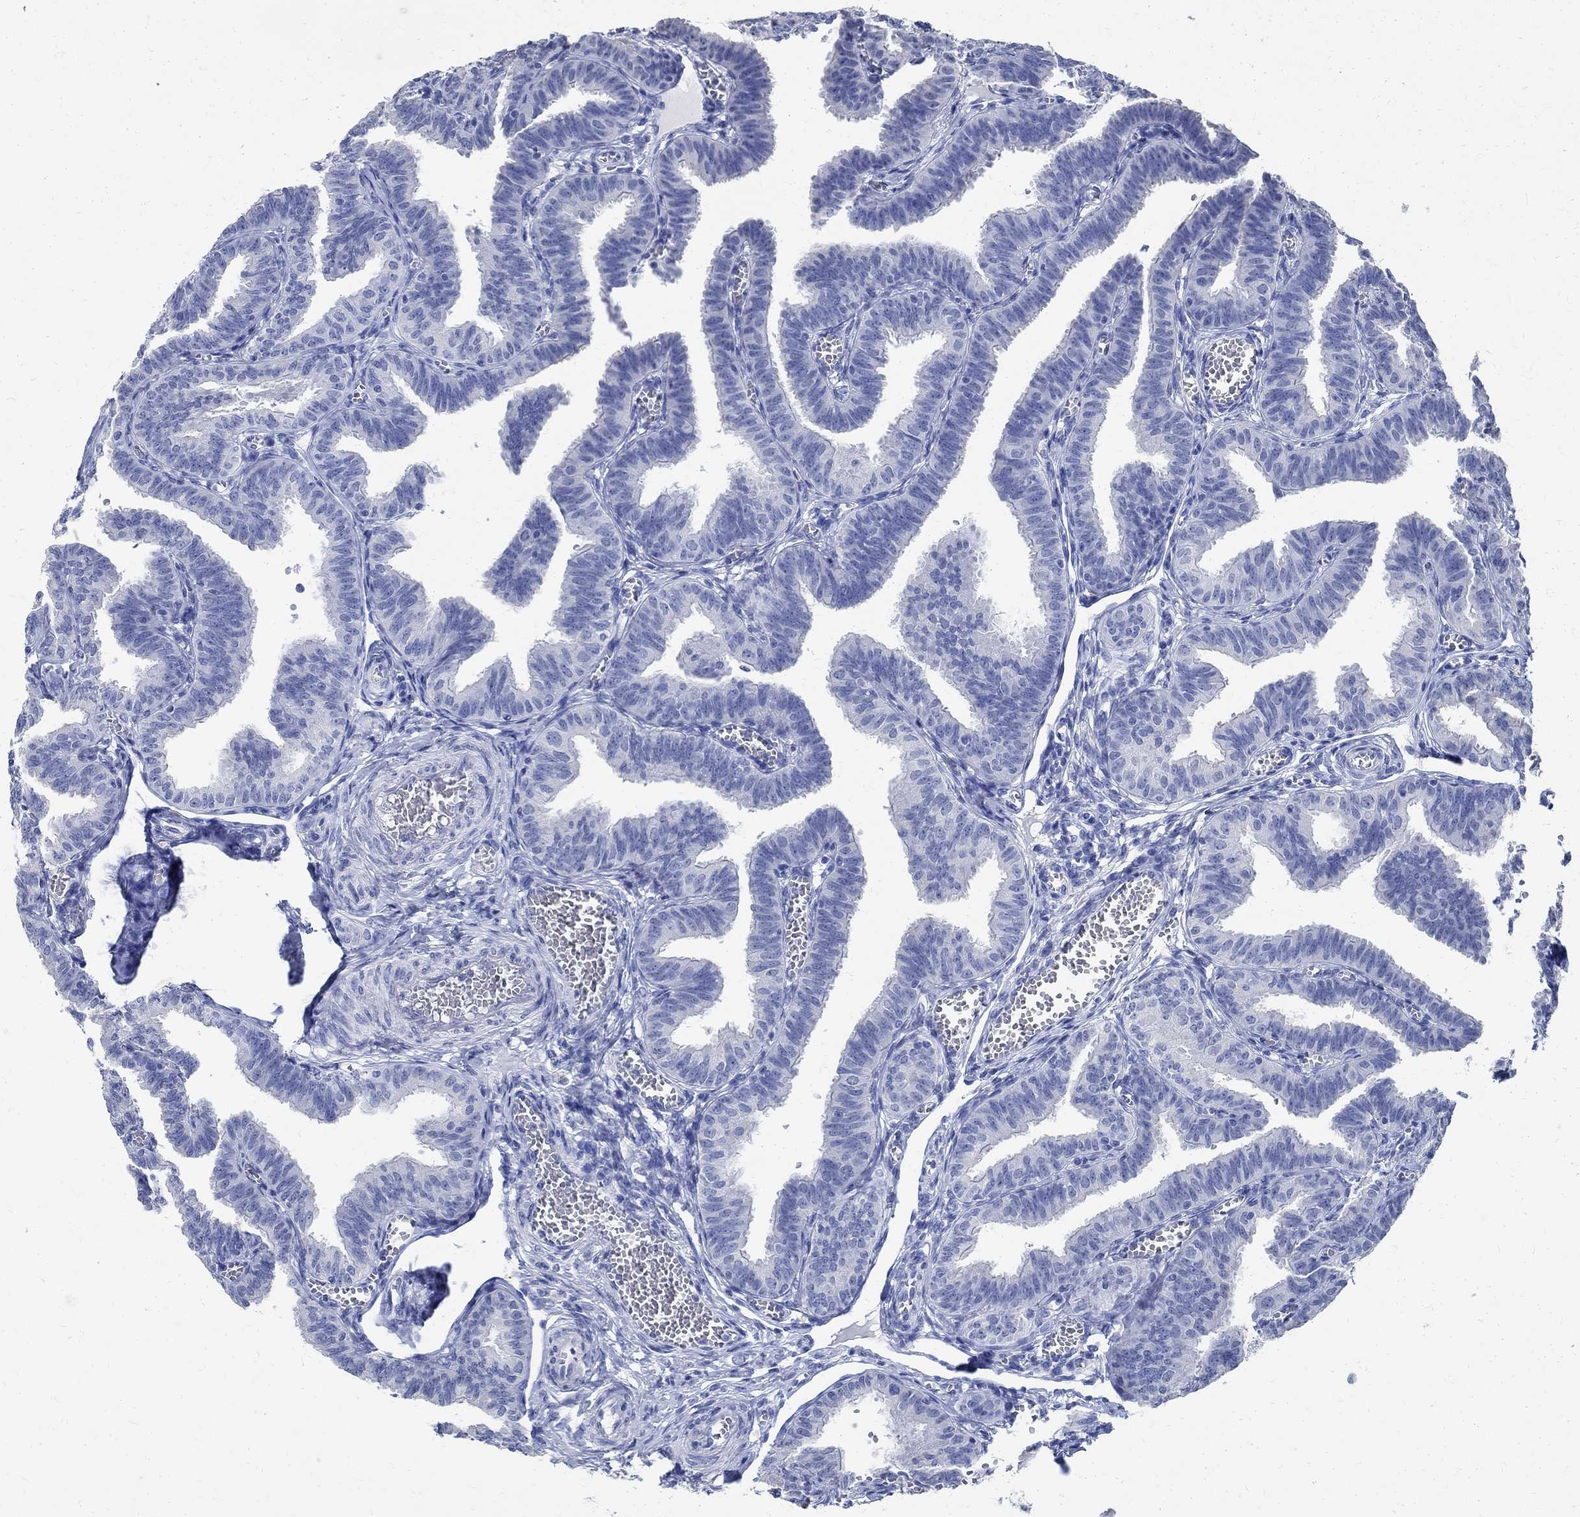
{"staining": {"intensity": "negative", "quantity": "none", "location": "none"}, "tissue": "fallopian tube", "cell_type": "Glandular cells", "image_type": "normal", "snomed": [{"axis": "morphology", "description": "Normal tissue, NOS"}, {"axis": "topography", "description": "Fallopian tube"}], "caption": "Glandular cells show no significant protein positivity in unremarkable fallopian tube. (DAB (3,3'-diaminobenzidine) immunohistochemistry (IHC) visualized using brightfield microscopy, high magnification).", "gene": "TMEM221", "patient": {"sex": "female", "age": 25}}